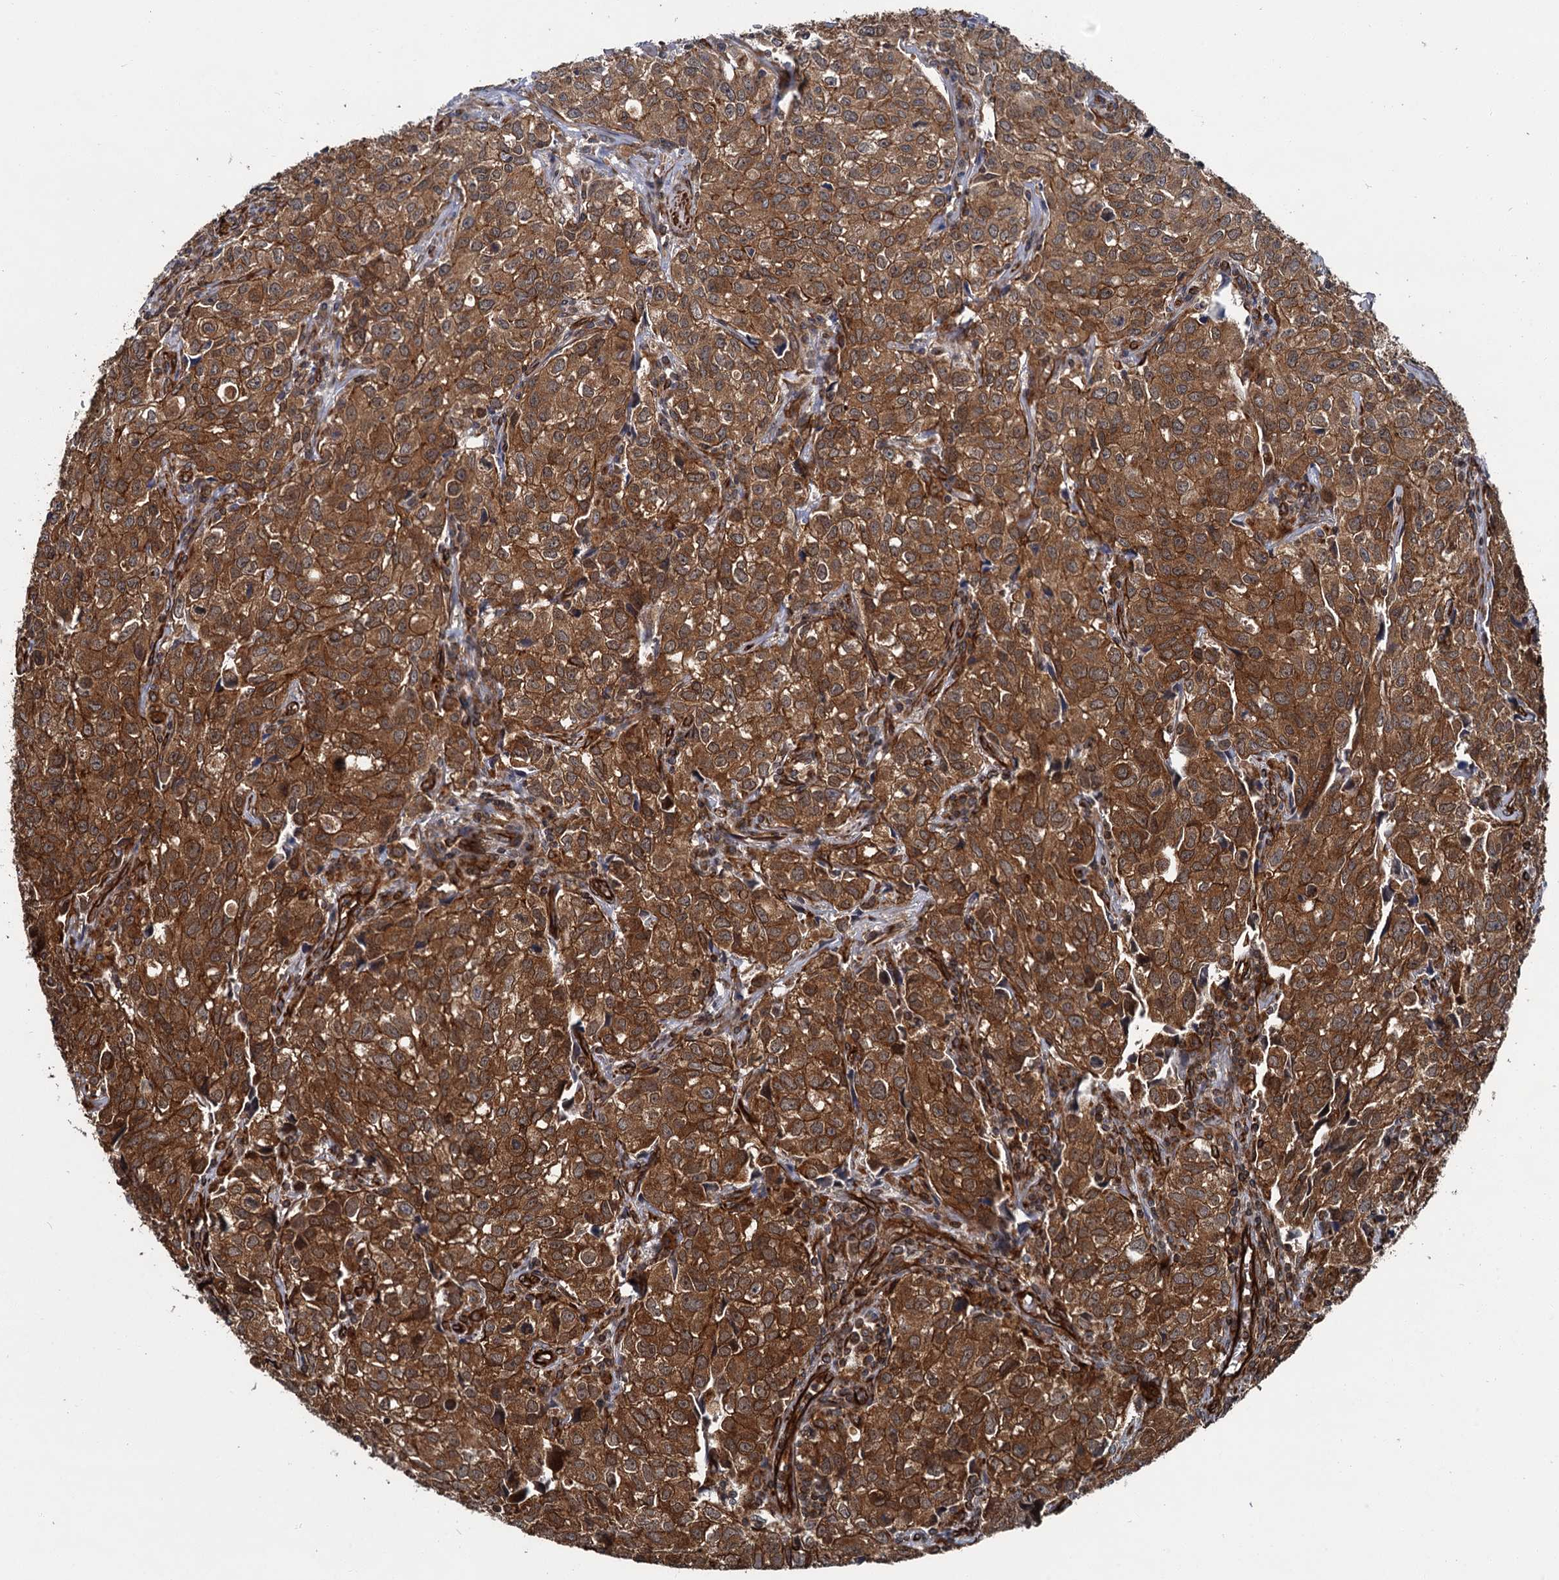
{"staining": {"intensity": "strong", "quantity": ">75%", "location": "cytoplasmic/membranous"}, "tissue": "urothelial cancer", "cell_type": "Tumor cells", "image_type": "cancer", "snomed": [{"axis": "morphology", "description": "Urothelial carcinoma, High grade"}, {"axis": "topography", "description": "Urinary bladder"}], "caption": "Immunohistochemistry (IHC) micrograph of neoplastic tissue: human high-grade urothelial carcinoma stained using immunohistochemistry (IHC) shows high levels of strong protein expression localized specifically in the cytoplasmic/membranous of tumor cells, appearing as a cytoplasmic/membranous brown color.", "gene": "ZFYVE19", "patient": {"sex": "female", "age": 75}}